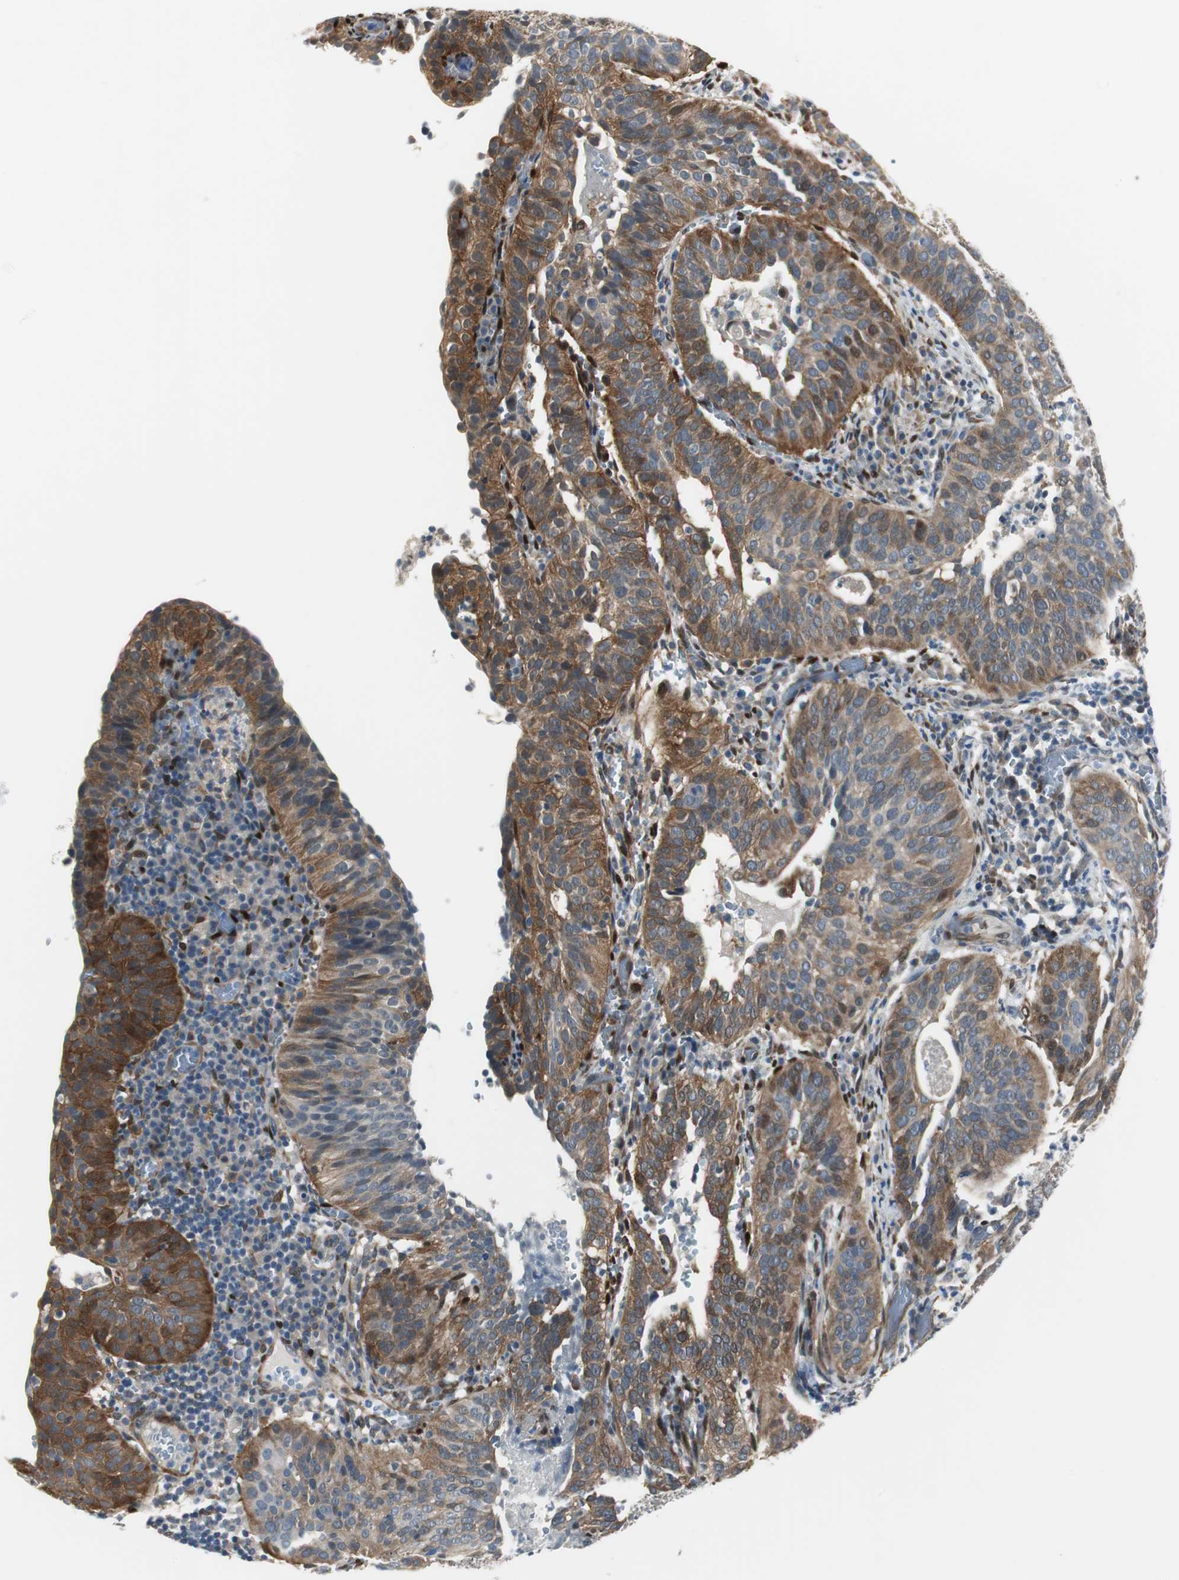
{"staining": {"intensity": "moderate", "quantity": "25%-75%", "location": "cytoplasmic/membranous"}, "tissue": "cervical cancer", "cell_type": "Tumor cells", "image_type": "cancer", "snomed": [{"axis": "morphology", "description": "Squamous cell carcinoma, NOS"}, {"axis": "topography", "description": "Cervix"}], "caption": "DAB (3,3'-diaminobenzidine) immunohistochemical staining of human cervical squamous cell carcinoma shows moderate cytoplasmic/membranous protein staining in about 25%-75% of tumor cells.", "gene": "FHL2", "patient": {"sex": "female", "age": 39}}